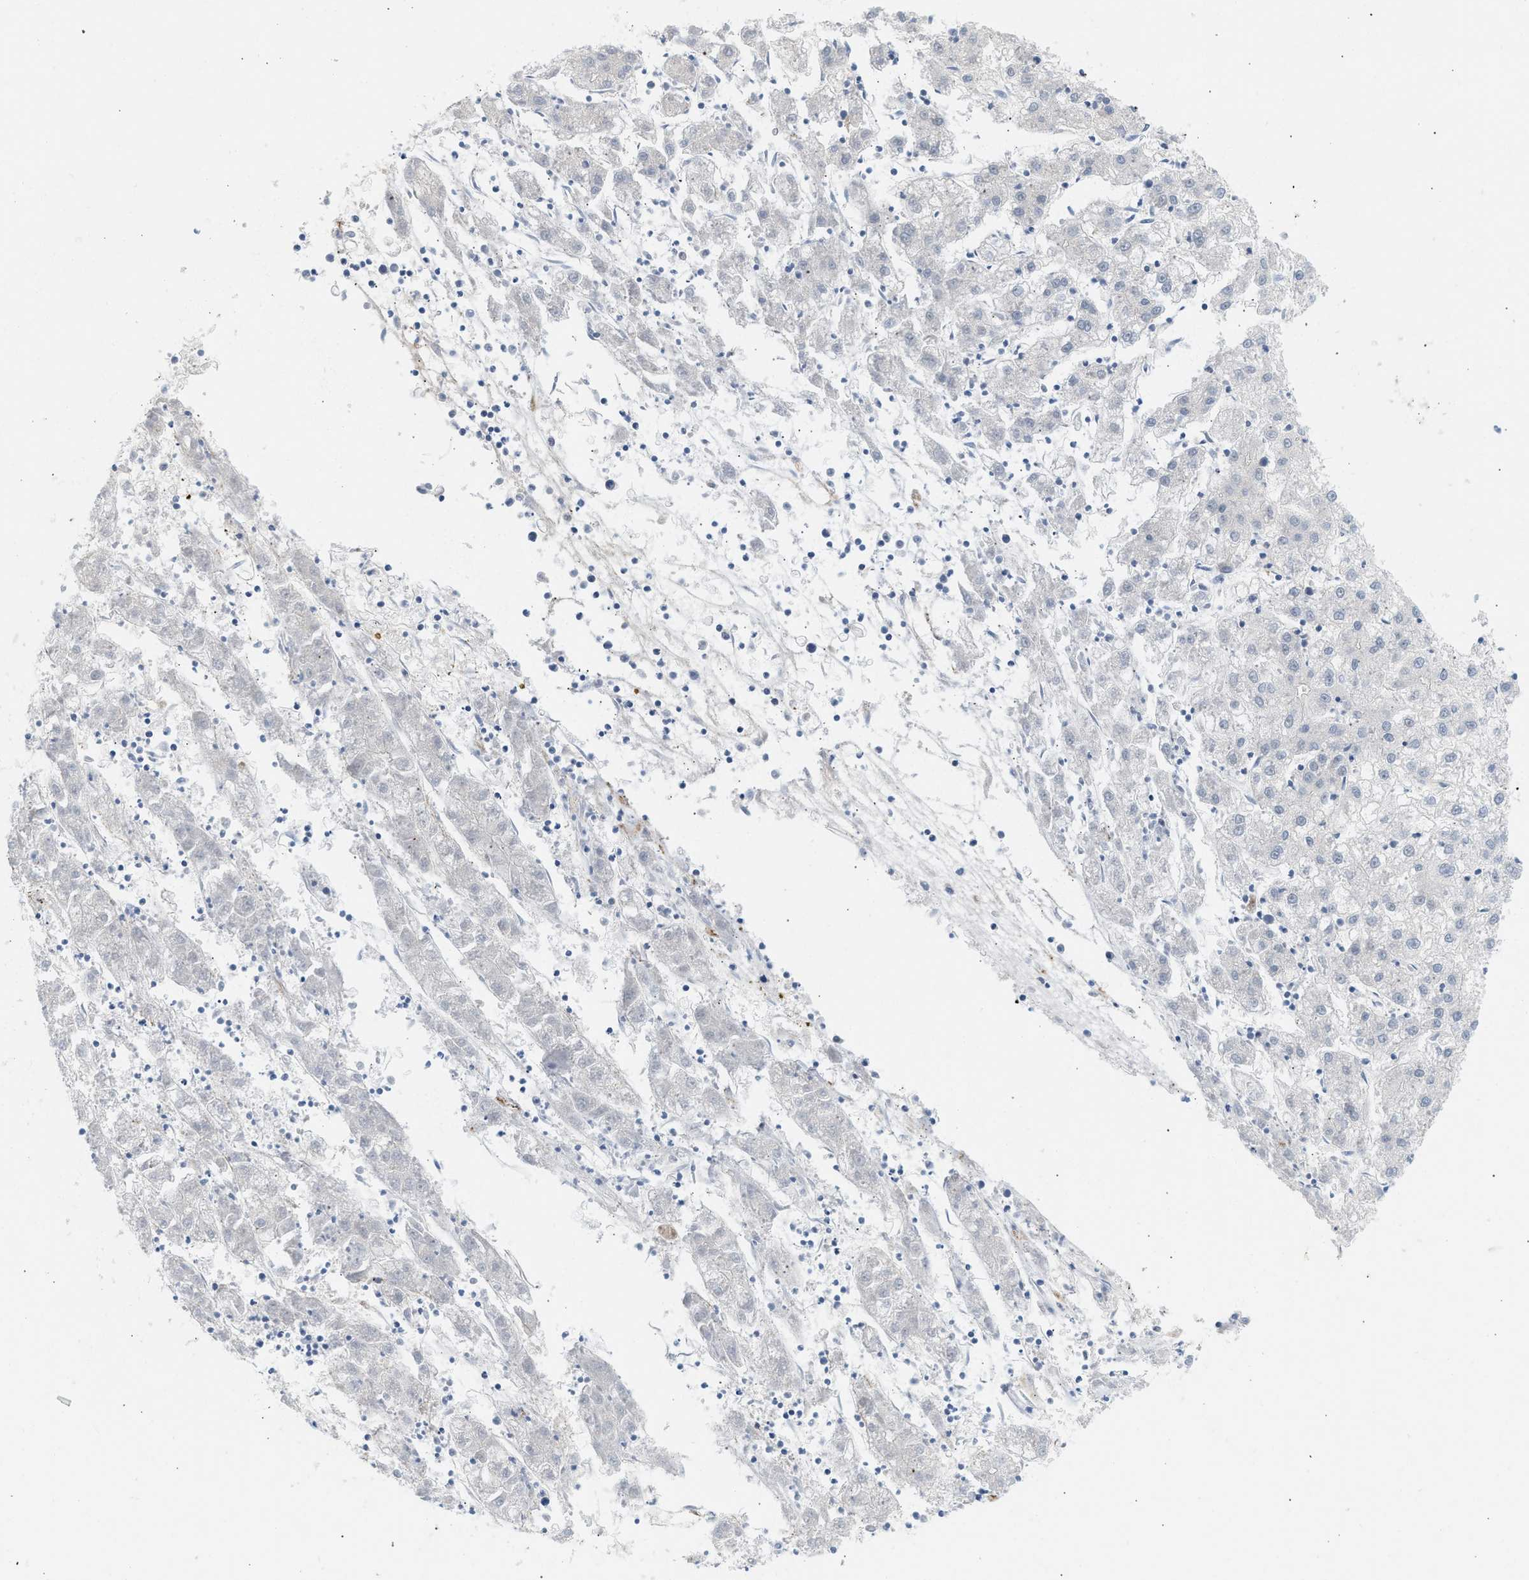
{"staining": {"intensity": "negative", "quantity": "none", "location": "none"}, "tissue": "liver cancer", "cell_type": "Tumor cells", "image_type": "cancer", "snomed": [{"axis": "morphology", "description": "Carcinoma, Hepatocellular, NOS"}, {"axis": "topography", "description": "Liver"}], "caption": "This is an immunohistochemistry (IHC) photomicrograph of liver hepatocellular carcinoma. There is no positivity in tumor cells.", "gene": "STRN", "patient": {"sex": "male", "age": 72}}